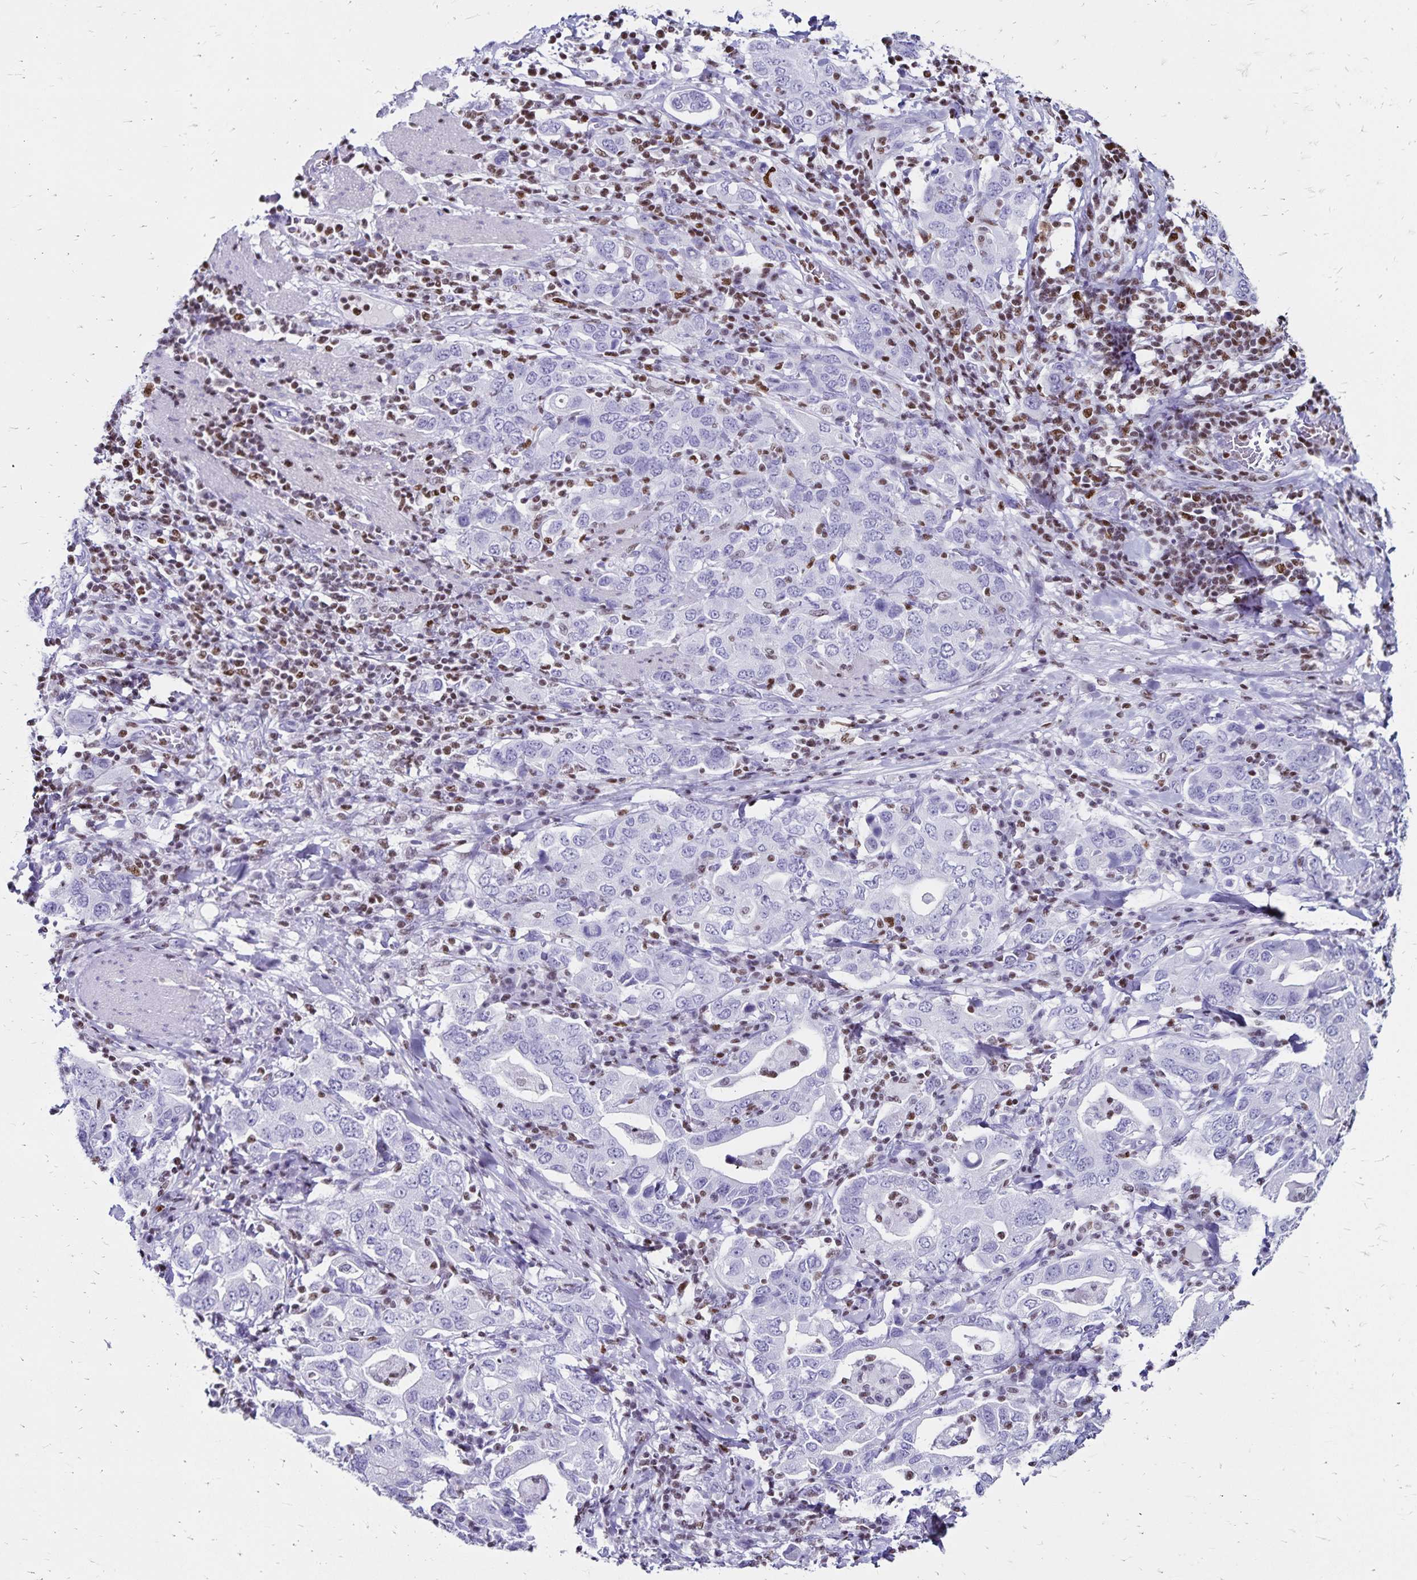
{"staining": {"intensity": "negative", "quantity": "none", "location": "none"}, "tissue": "stomach cancer", "cell_type": "Tumor cells", "image_type": "cancer", "snomed": [{"axis": "morphology", "description": "Adenocarcinoma, NOS"}, {"axis": "topography", "description": "Stomach, upper"}, {"axis": "topography", "description": "Stomach"}], "caption": "Immunohistochemistry (IHC) of stomach cancer exhibits no expression in tumor cells. (Immunohistochemistry, brightfield microscopy, high magnification).", "gene": "IKZF1", "patient": {"sex": "male", "age": 62}}